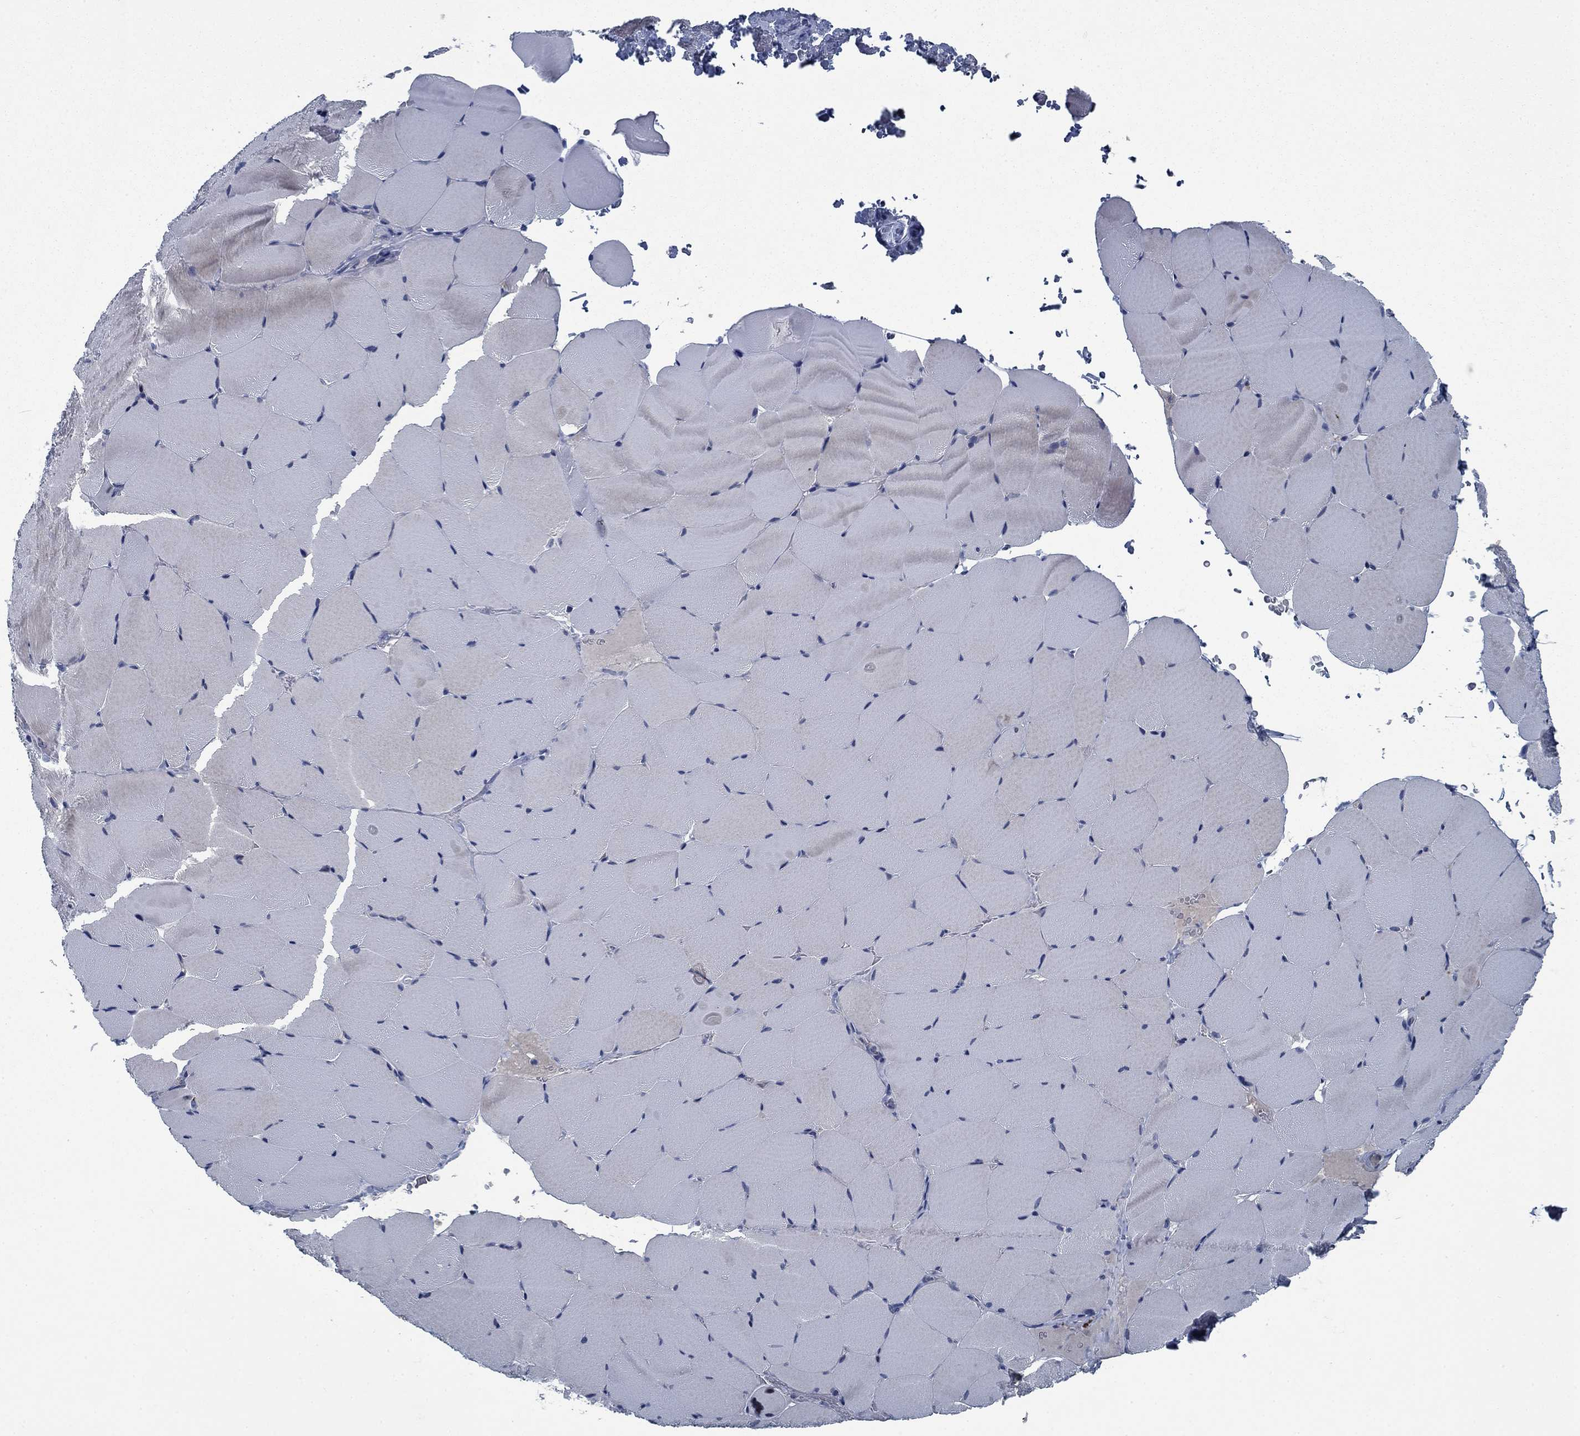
{"staining": {"intensity": "negative", "quantity": "none", "location": "none"}, "tissue": "skeletal muscle", "cell_type": "Myocytes", "image_type": "normal", "snomed": [{"axis": "morphology", "description": "Normal tissue, NOS"}, {"axis": "topography", "description": "Skeletal muscle"}], "caption": "High magnification brightfield microscopy of benign skeletal muscle stained with DAB (3,3'-diaminobenzidine) (brown) and counterstained with hematoxylin (blue): myocytes show no significant positivity. (Stains: DAB (3,3'-diaminobenzidine) immunohistochemistry (IHC) with hematoxylin counter stain, Microscopy: brightfield microscopy at high magnification).", "gene": "PNMA8A", "patient": {"sex": "female", "age": 37}}